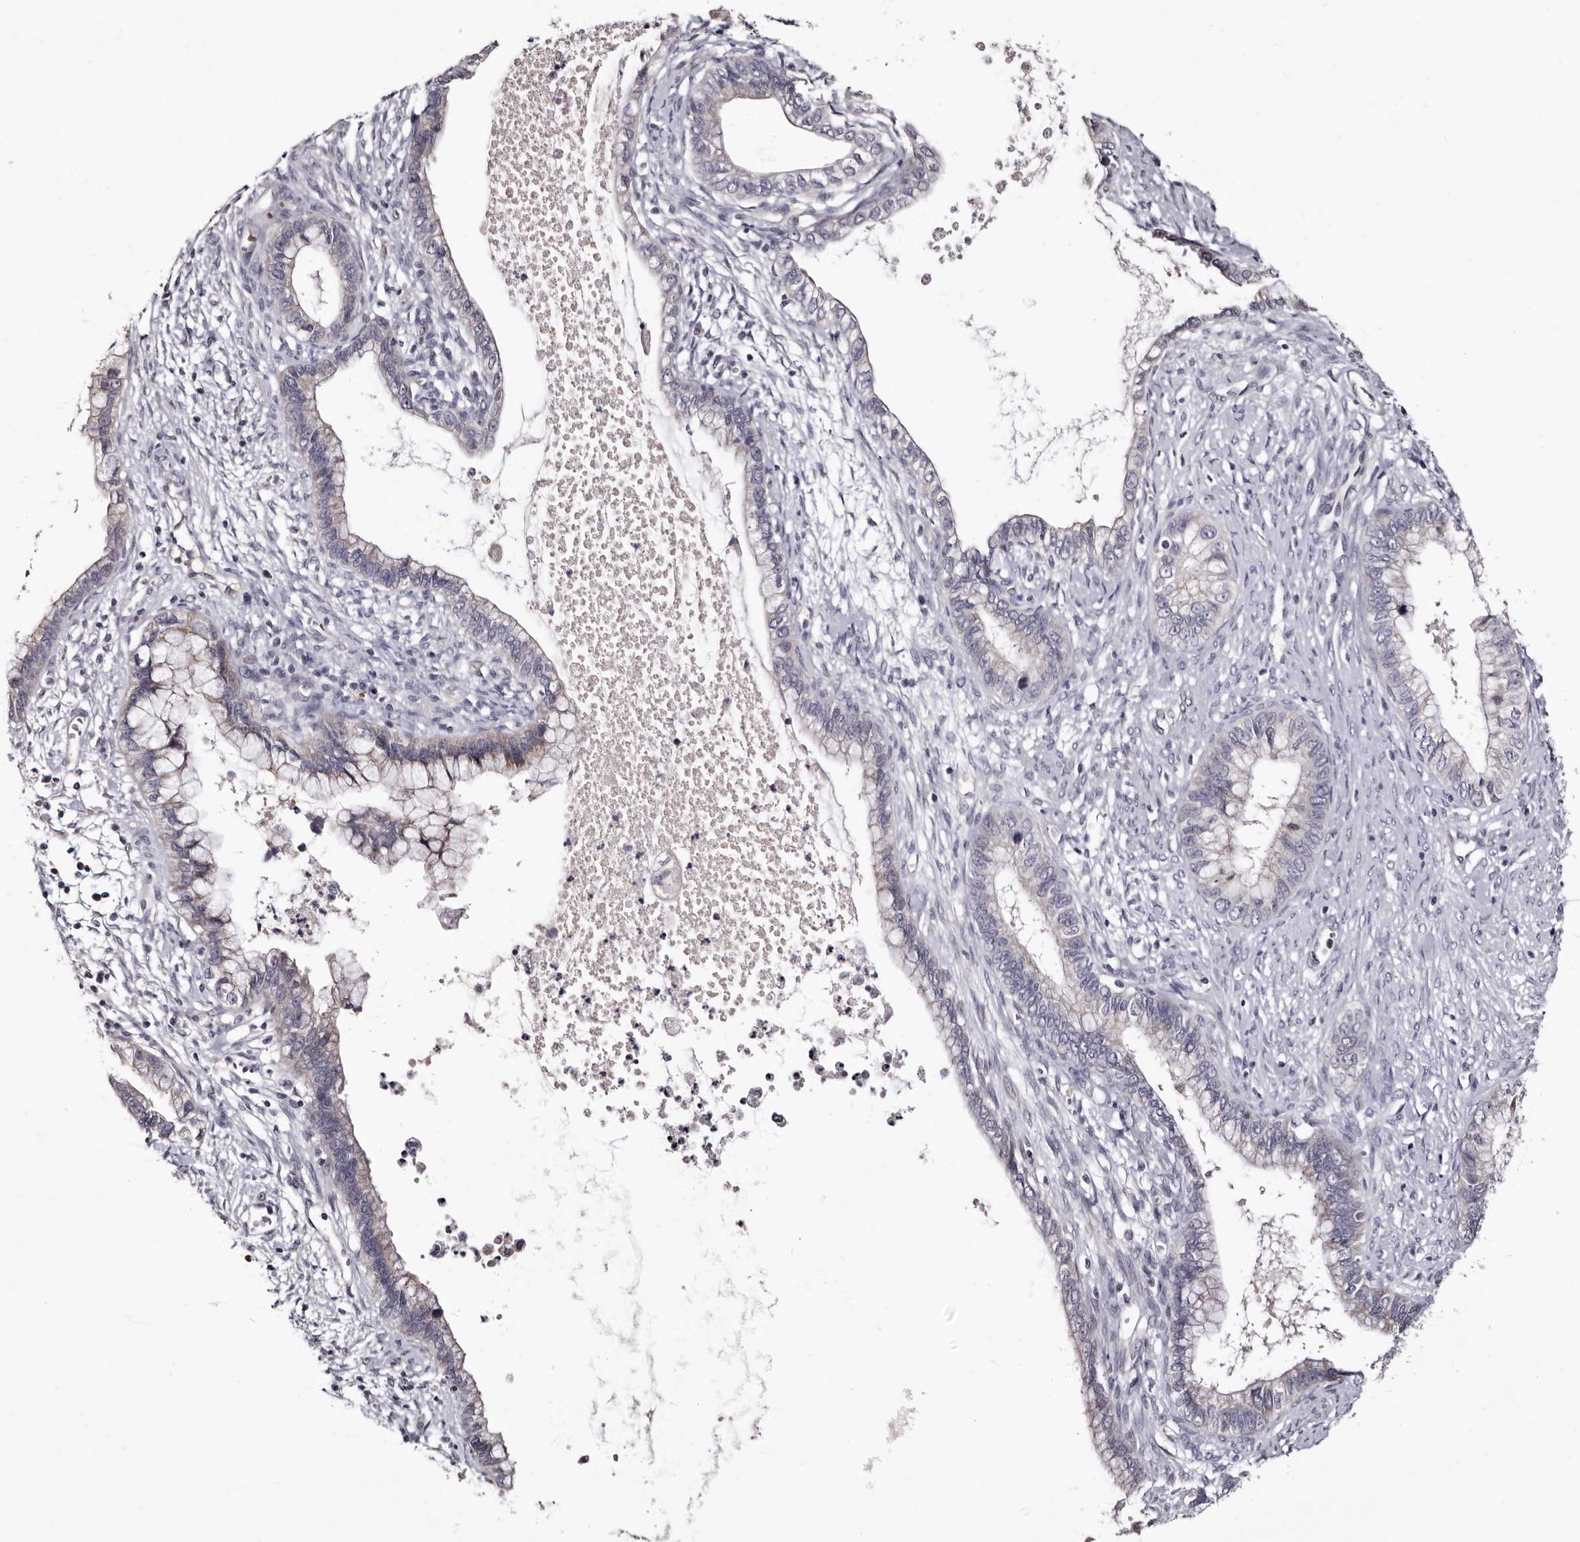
{"staining": {"intensity": "weak", "quantity": "<25%", "location": "cytoplasmic/membranous"}, "tissue": "cervical cancer", "cell_type": "Tumor cells", "image_type": "cancer", "snomed": [{"axis": "morphology", "description": "Adenocarcinoma, NOS"}, {"axis": "topography", "description": "Cervix"}], "caption": "The micrograph displays no staining of tumor cells in cervical adenocarcinoma.", "gene": "BPGM", "patient": {"sex": "female", "age": 44}}